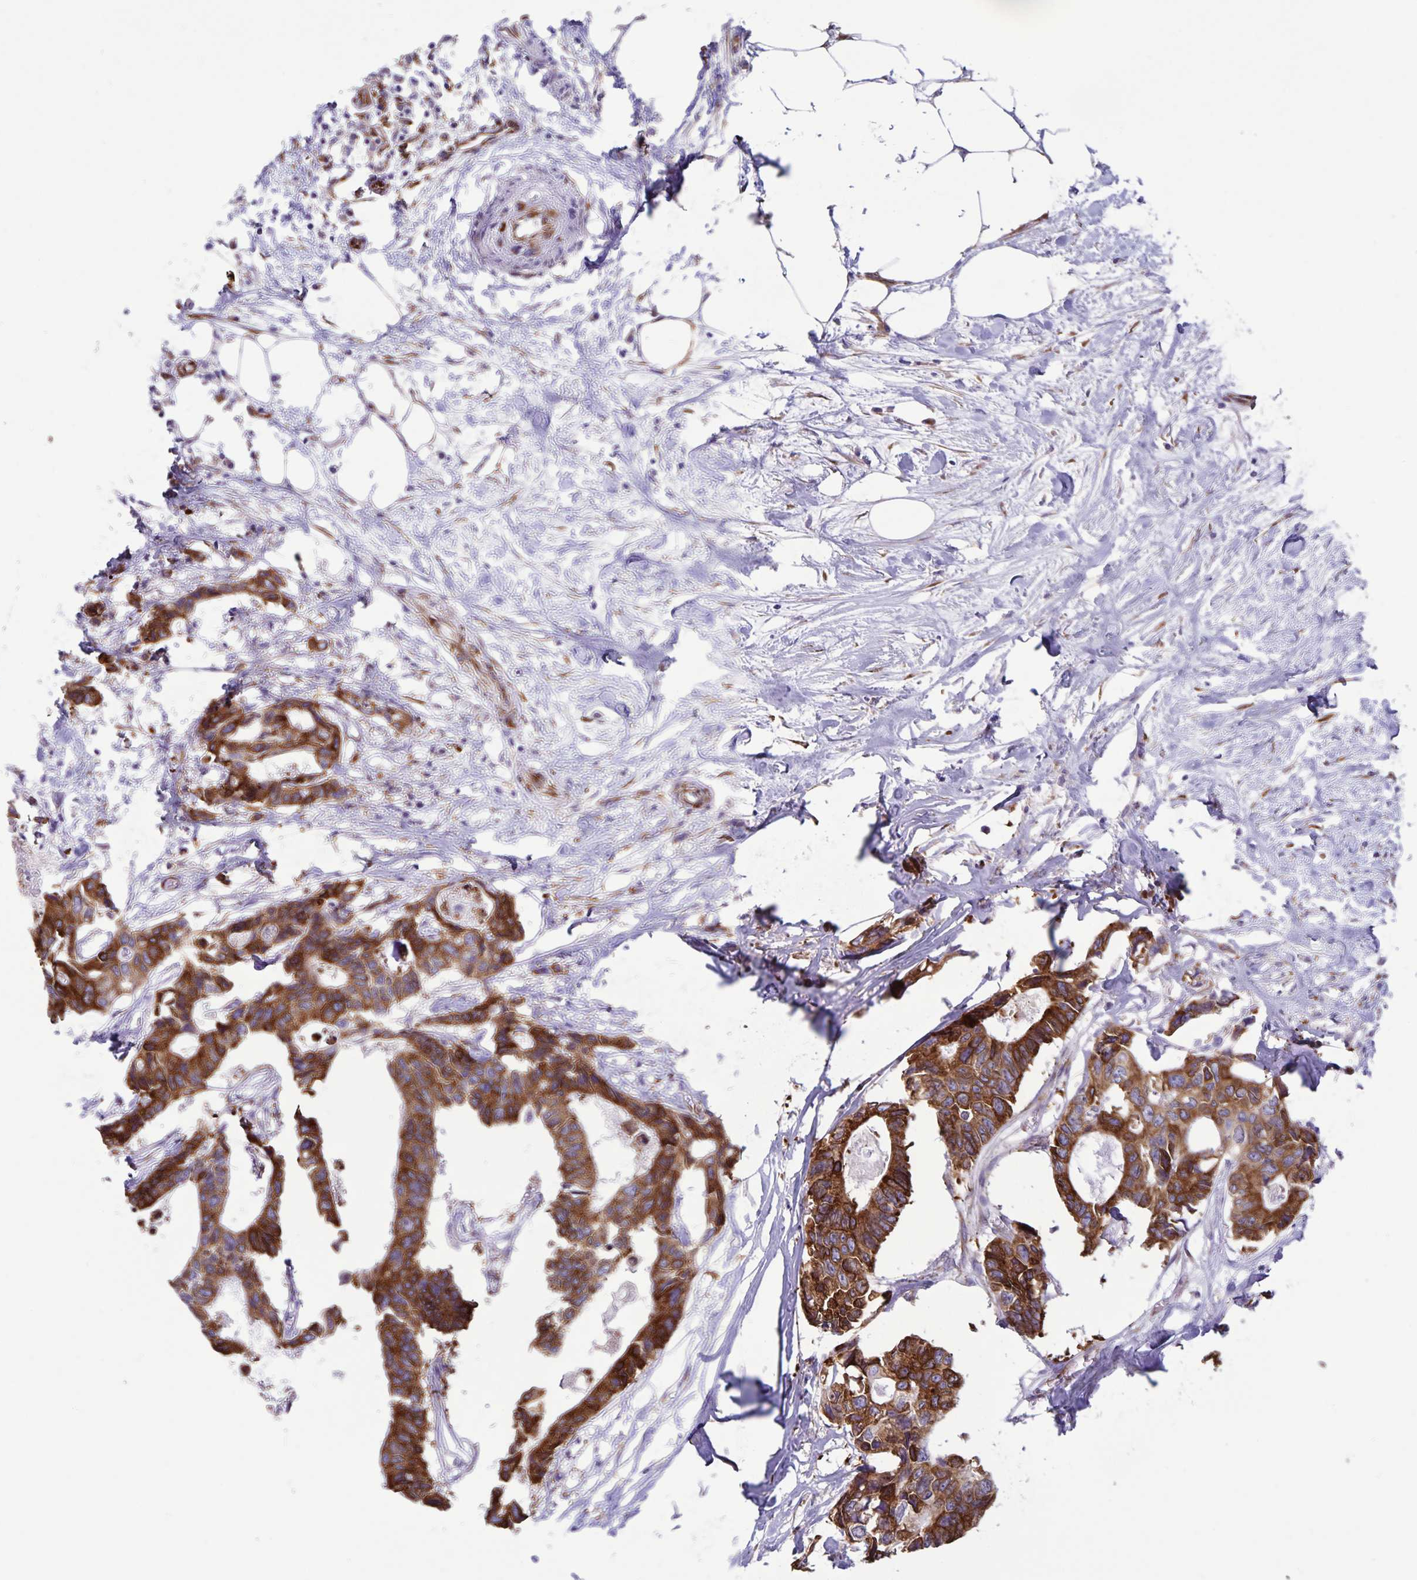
{"staining": {"intensity": "strong", "quantity": ">75%", "location": "cytoplasmic/membranous"}, "tissue": "colorectal cancer", "cell_type": "Tumor cells", "image_type": "cancer", "snomed": [{"axis": "morphology", "description": "Adenocarcinoma, NOS"}, {"axis": "topography", "description": "Rectum"}], "caption": "IHC image of human colorectal adenocarcinoma stained for a protein (brown), which demonstrates high levels of strong cytoplasmic/membranous staining in approximately >75% of tumor cells.", "gene": "RCN1", "patient": {"sex": "male", "age": 57}}